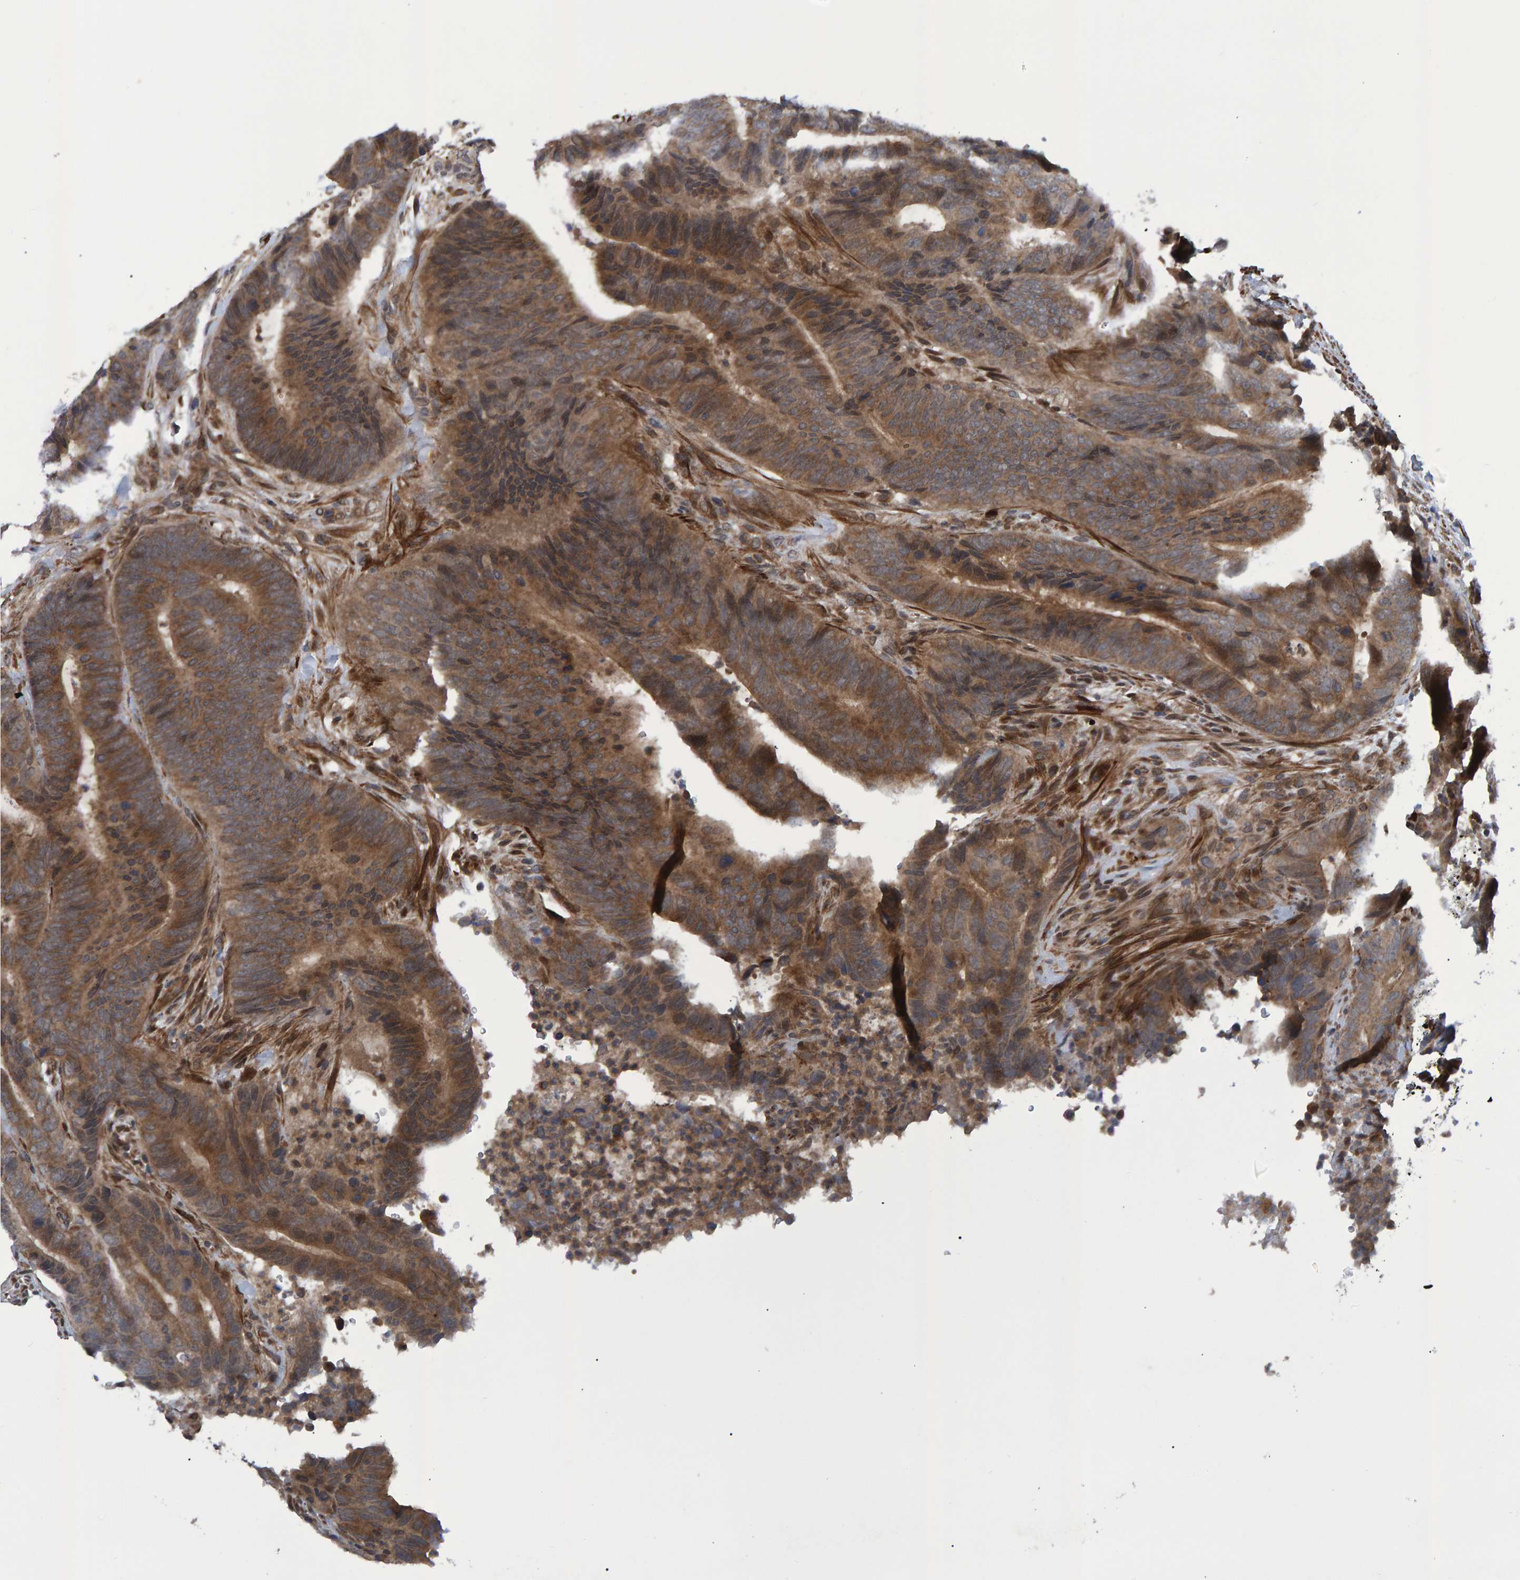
{"staining": {"intensity": "moderate", "quantity": ">75%", "location": "cytoplasmic/membranous"}, "tissue": "colorectal cancer", "cell_type": "Tumor cells", "image_type": "cancer", "snomed": [{"axis": "morphology", "description": "Adenocarcinoma, NOS"}, {"axis": "topography", "description": "Colon"}], "caption": "There is medium levels of moderate cytoplasmic/membranous expression in tumor cells of colorectal adenocarcinoma, as demonstrated by immunohistochemical staining (brown color).", "gene": "ATP6V1H", "patient": {"sex": "male", "age": 56}}